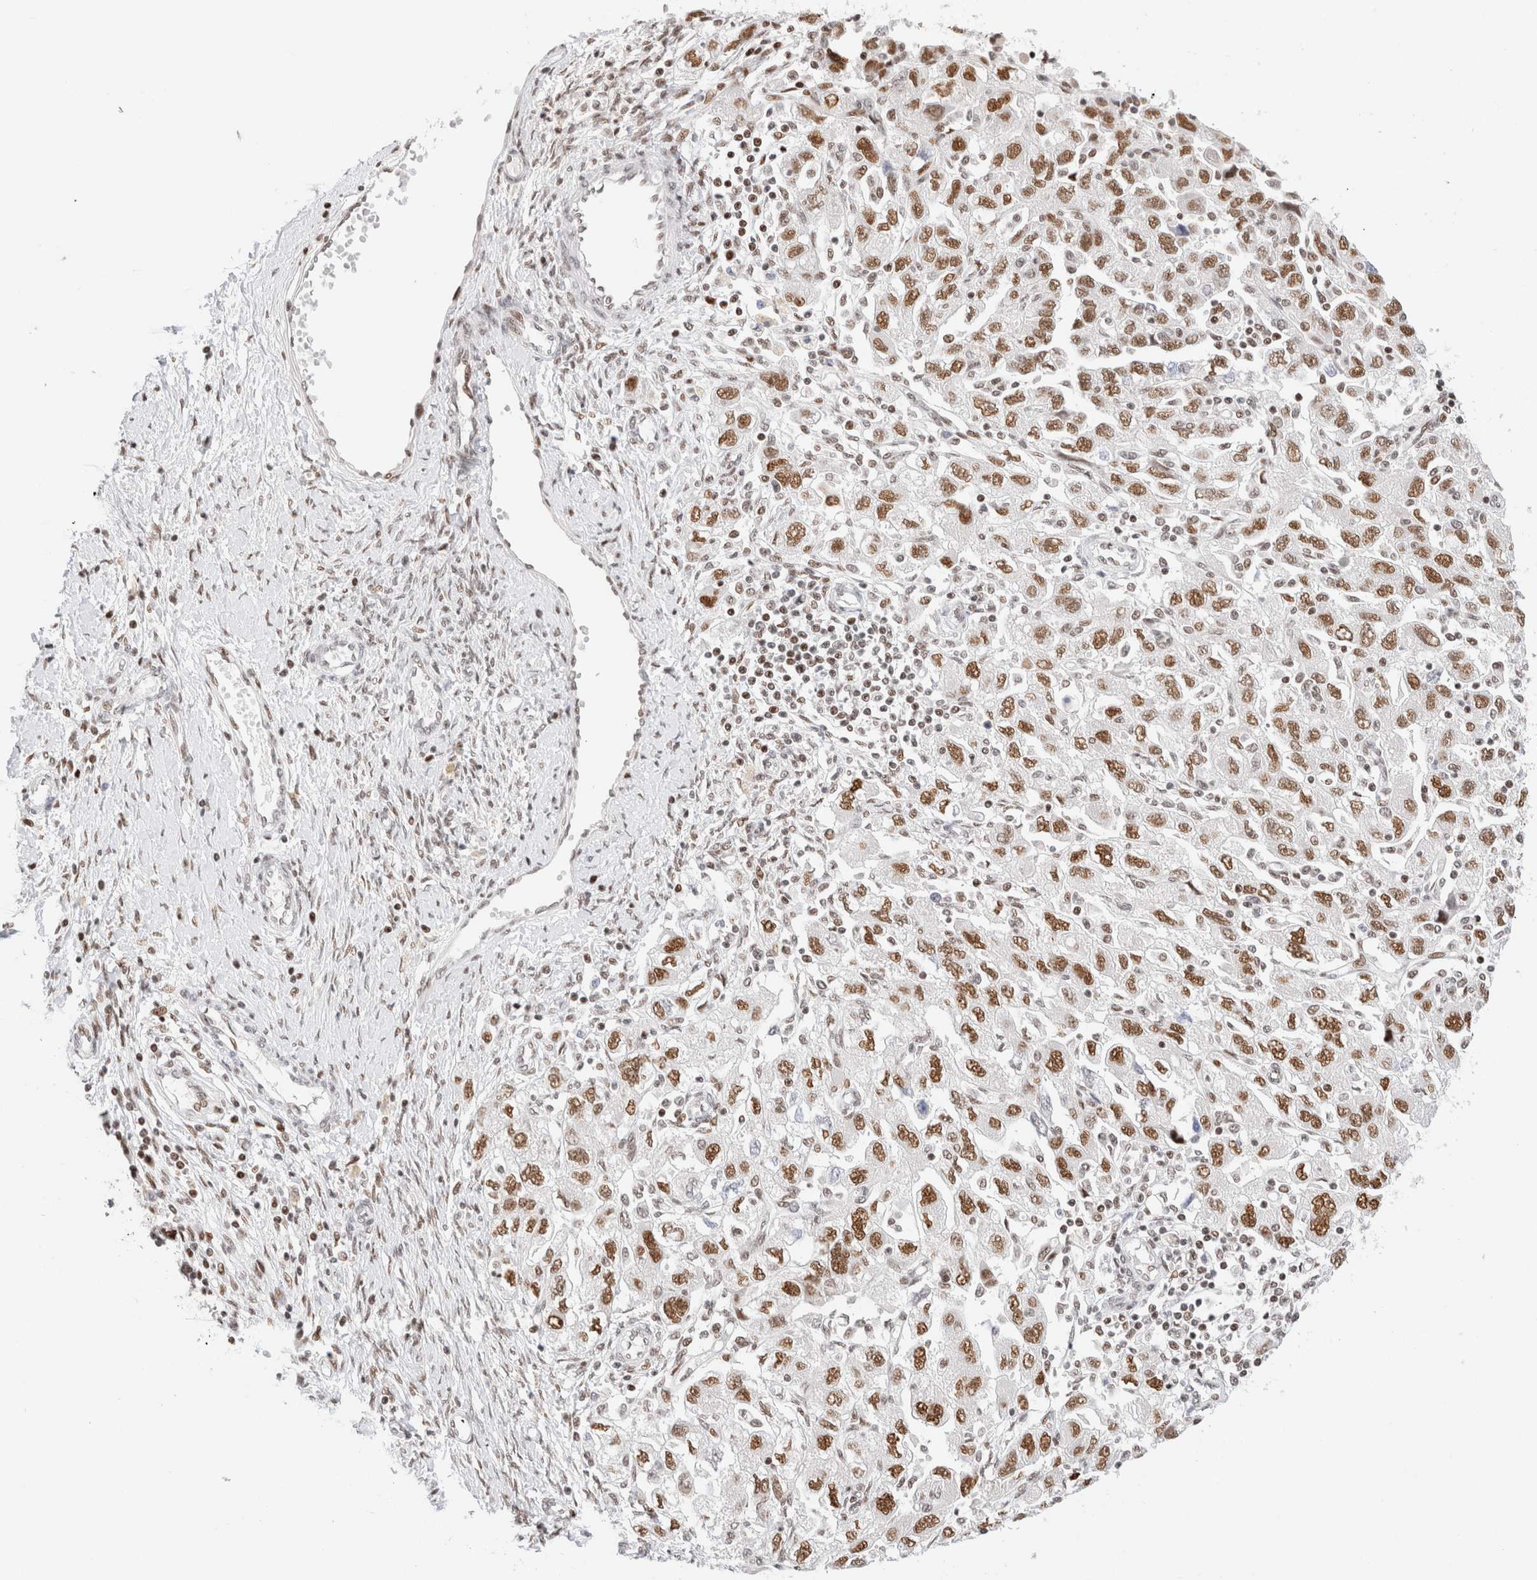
{"staining": {"intensity": "moderate", "quantity": ">75%", "location": "nuclear"}, "tissue": "ovarian cancer", "cell_type": "Tumor cells", "image_type": "cancer", "snomed": [{"axis": "morphology", "description": "Carcinoma, NOS"}, {"axis": "morphology", "description": "Cystadenocarcinoma, serous, NOS"}, {"axis": "topography", "description": "Ovary"}], "caption": "Human ovarian cancer stained with a protein marker displays moderate staining in tumor cells.", "gene": "ZNF282", "patient": {"sex": "female", "age": 69}}